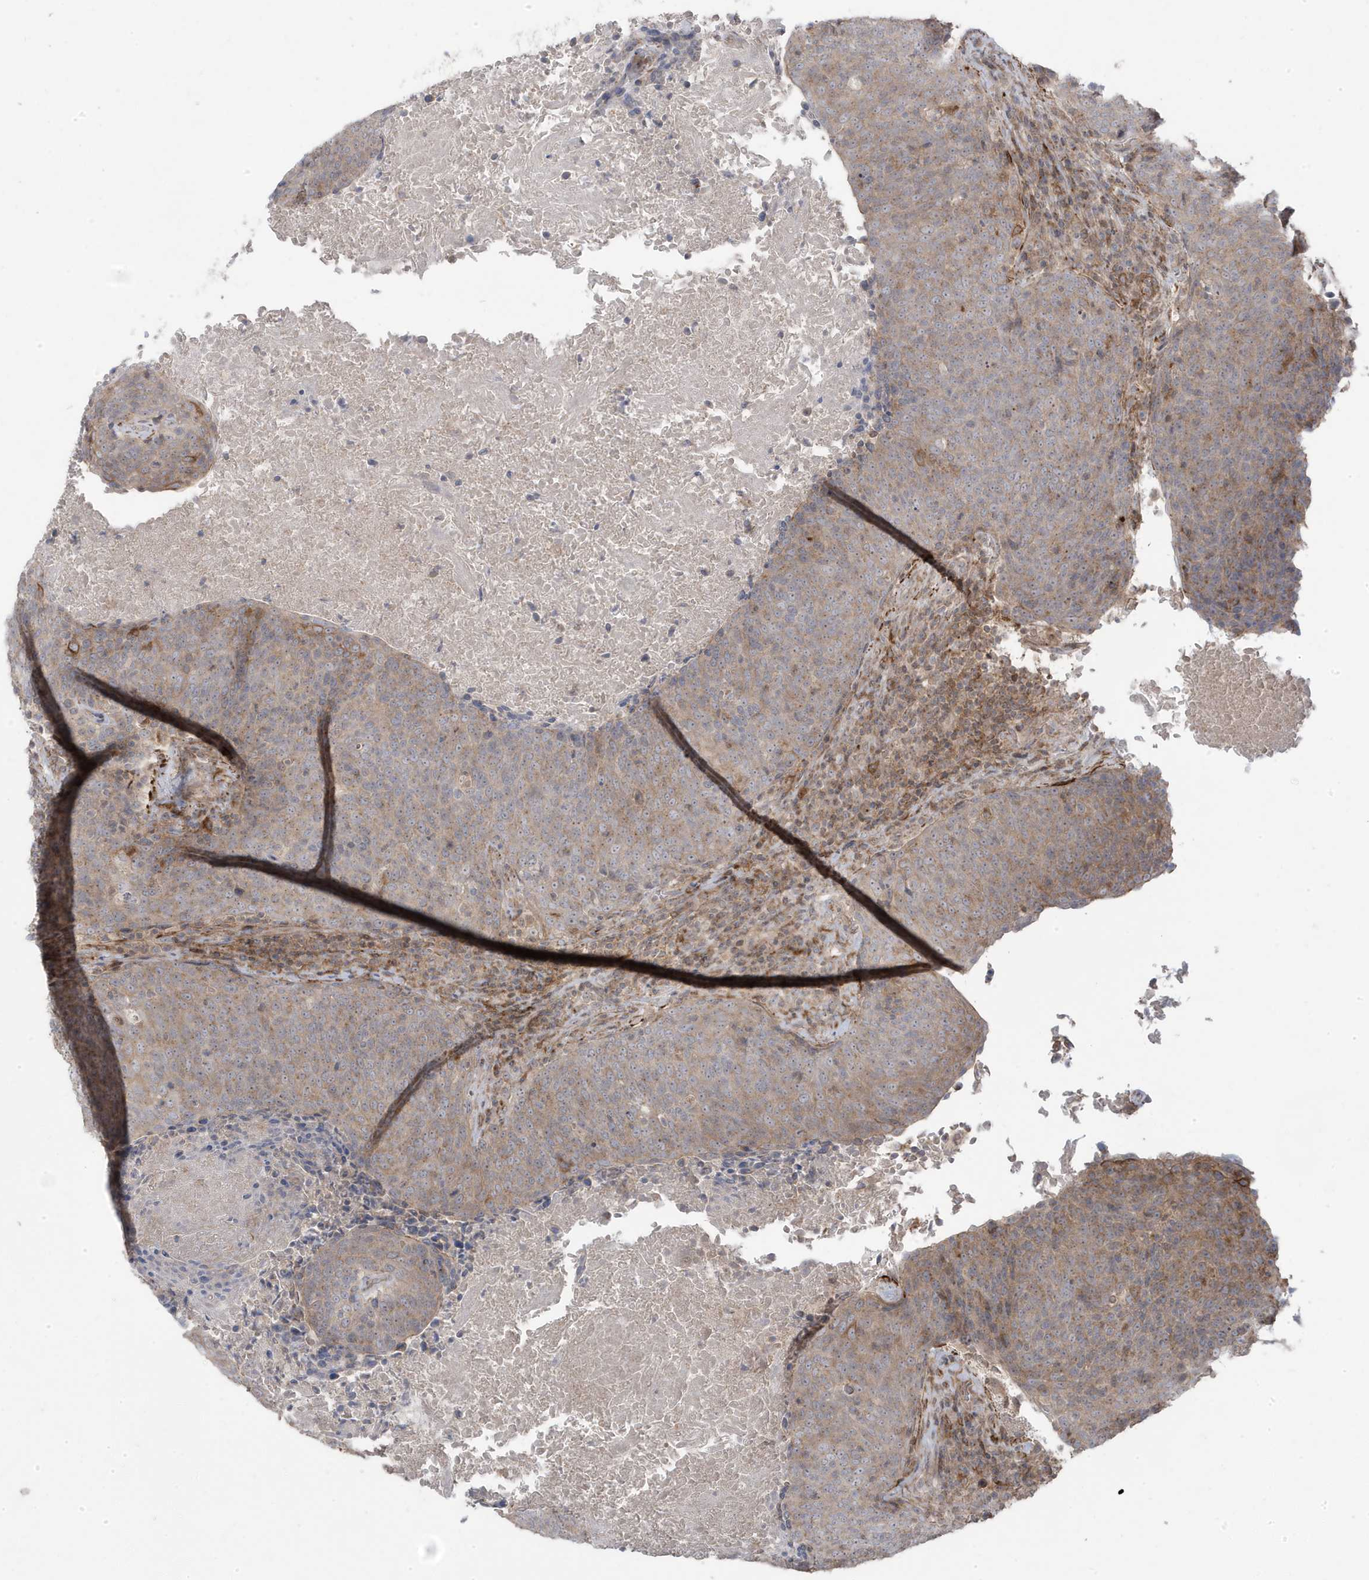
{"staining": {"intensity": "moderate", "quantity": "<25%", "location": "cytoplasmic/membranous"}, "tissue": "head and neck cancer", "cell_type": "Tumor cells", "image_type": "cancer", "snomed": [{"axis": "morphology", "description": "Squamous cell carcinoma, NOS"}, {"axis": "morphology", "description": "Squamous cell carcinoma, metastatic, NOS"}, {"axis": "topography", "description": "Lymph node"}, {"axis": "topography", "description": "Head-Neck"}], "caption": "Head and neck cancer (metastatic squamous cell carcinoma) stained for a protein (brown) displays moderate cytoplasmic/membranous positive staining in approximately <25% of tumor cells.", "gene": "CETN3", "patient": {"sex": "male", "age": 62}}